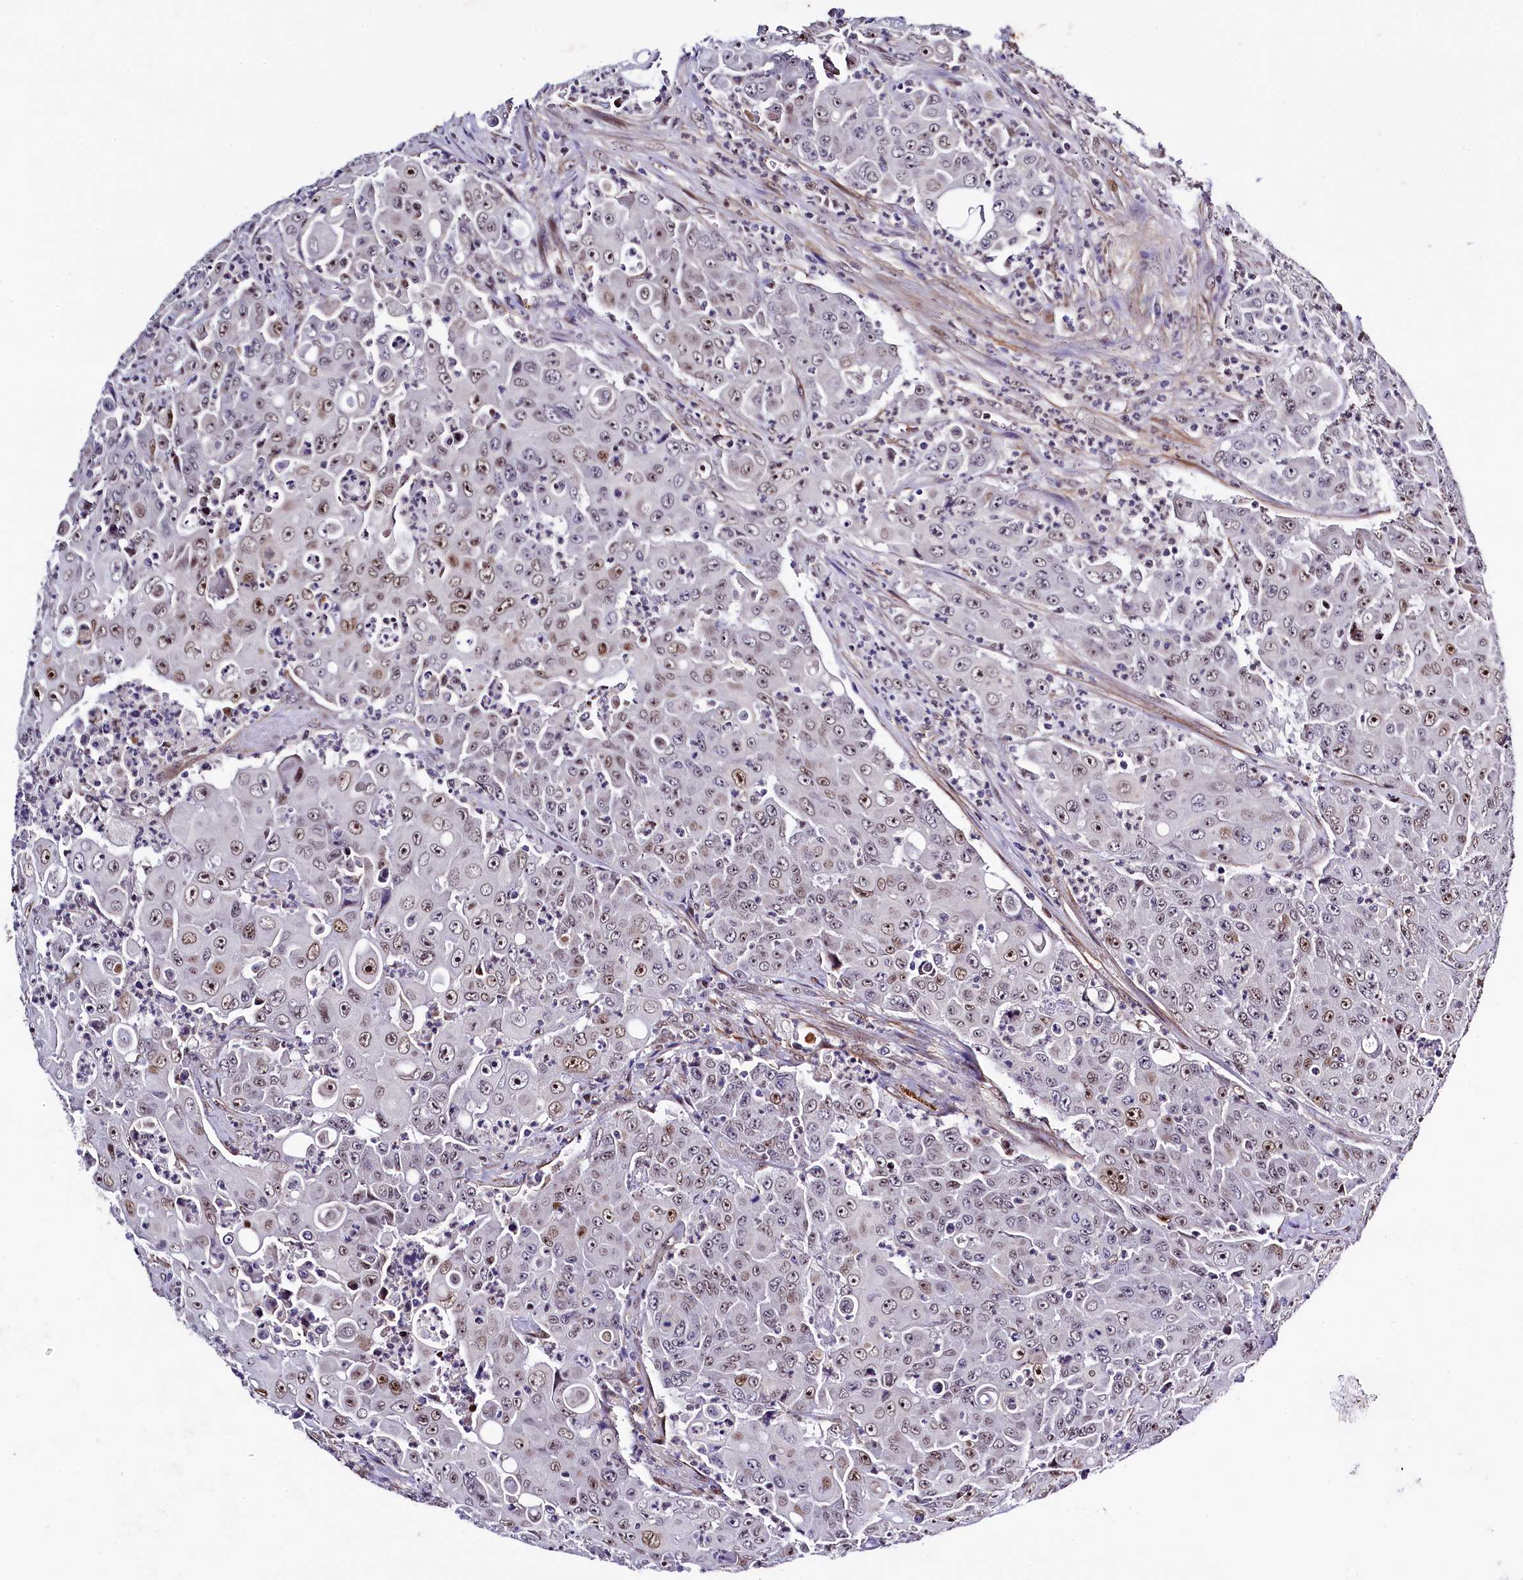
{"staining": {"intensity": "moderate", "quantity": "<25%", "location": "nuclear"}, "tissue": "colorectal cancer", "cell_type": "Tumor cells", "image_type": "cancer", "snomed": [{"axis": "morphology", "description": "Adenocarcinoma, NOS"}, {"axis": "topography", "description": "Colon"}], "caption": "Immunohistochemical staining of human colorectal cancer displays moderate nuclear protein staining in about <25% of tumor cells.", "gene": "SAMD10", "patient": {"sex": "male", "age": 51}}